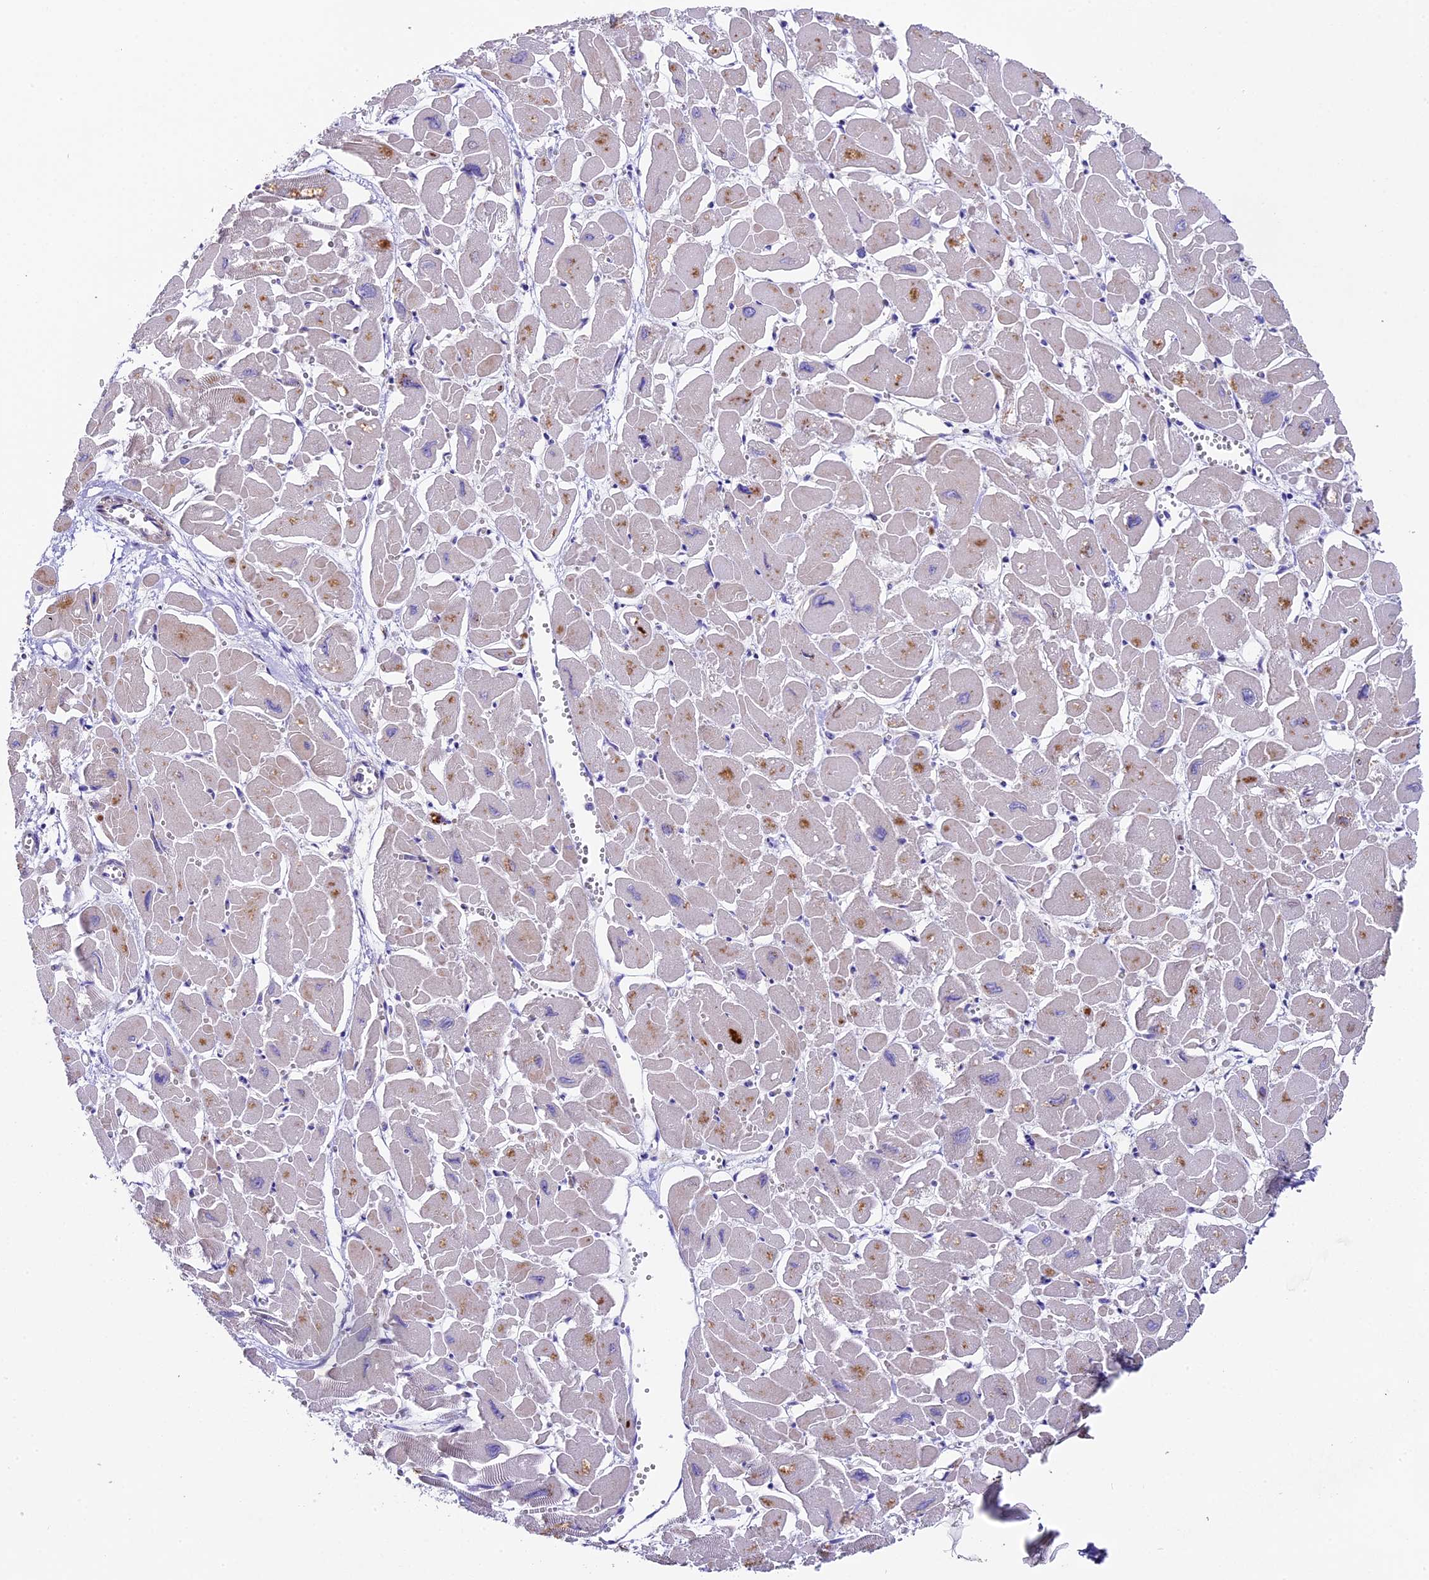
{"staining": {"intensity": "negative", "quantity": "none", "location": "none"}, "tissue": "heart muscle", "cell_type": "Cardiomyocytes", "image_type": "normal", "snomed": [{"axis": "morphology", "description": "Normal tissue, NOS"}, {"axis": "topography", "description": "Heart"}], "caption": "High power microscopy micrograph of an immunohistochemistry micrograph of normal heart muscle, revealing no significant staining in cardiomyocytes.", "gene": "PIGU", "patient": {"sex": "male", "age": 54}}